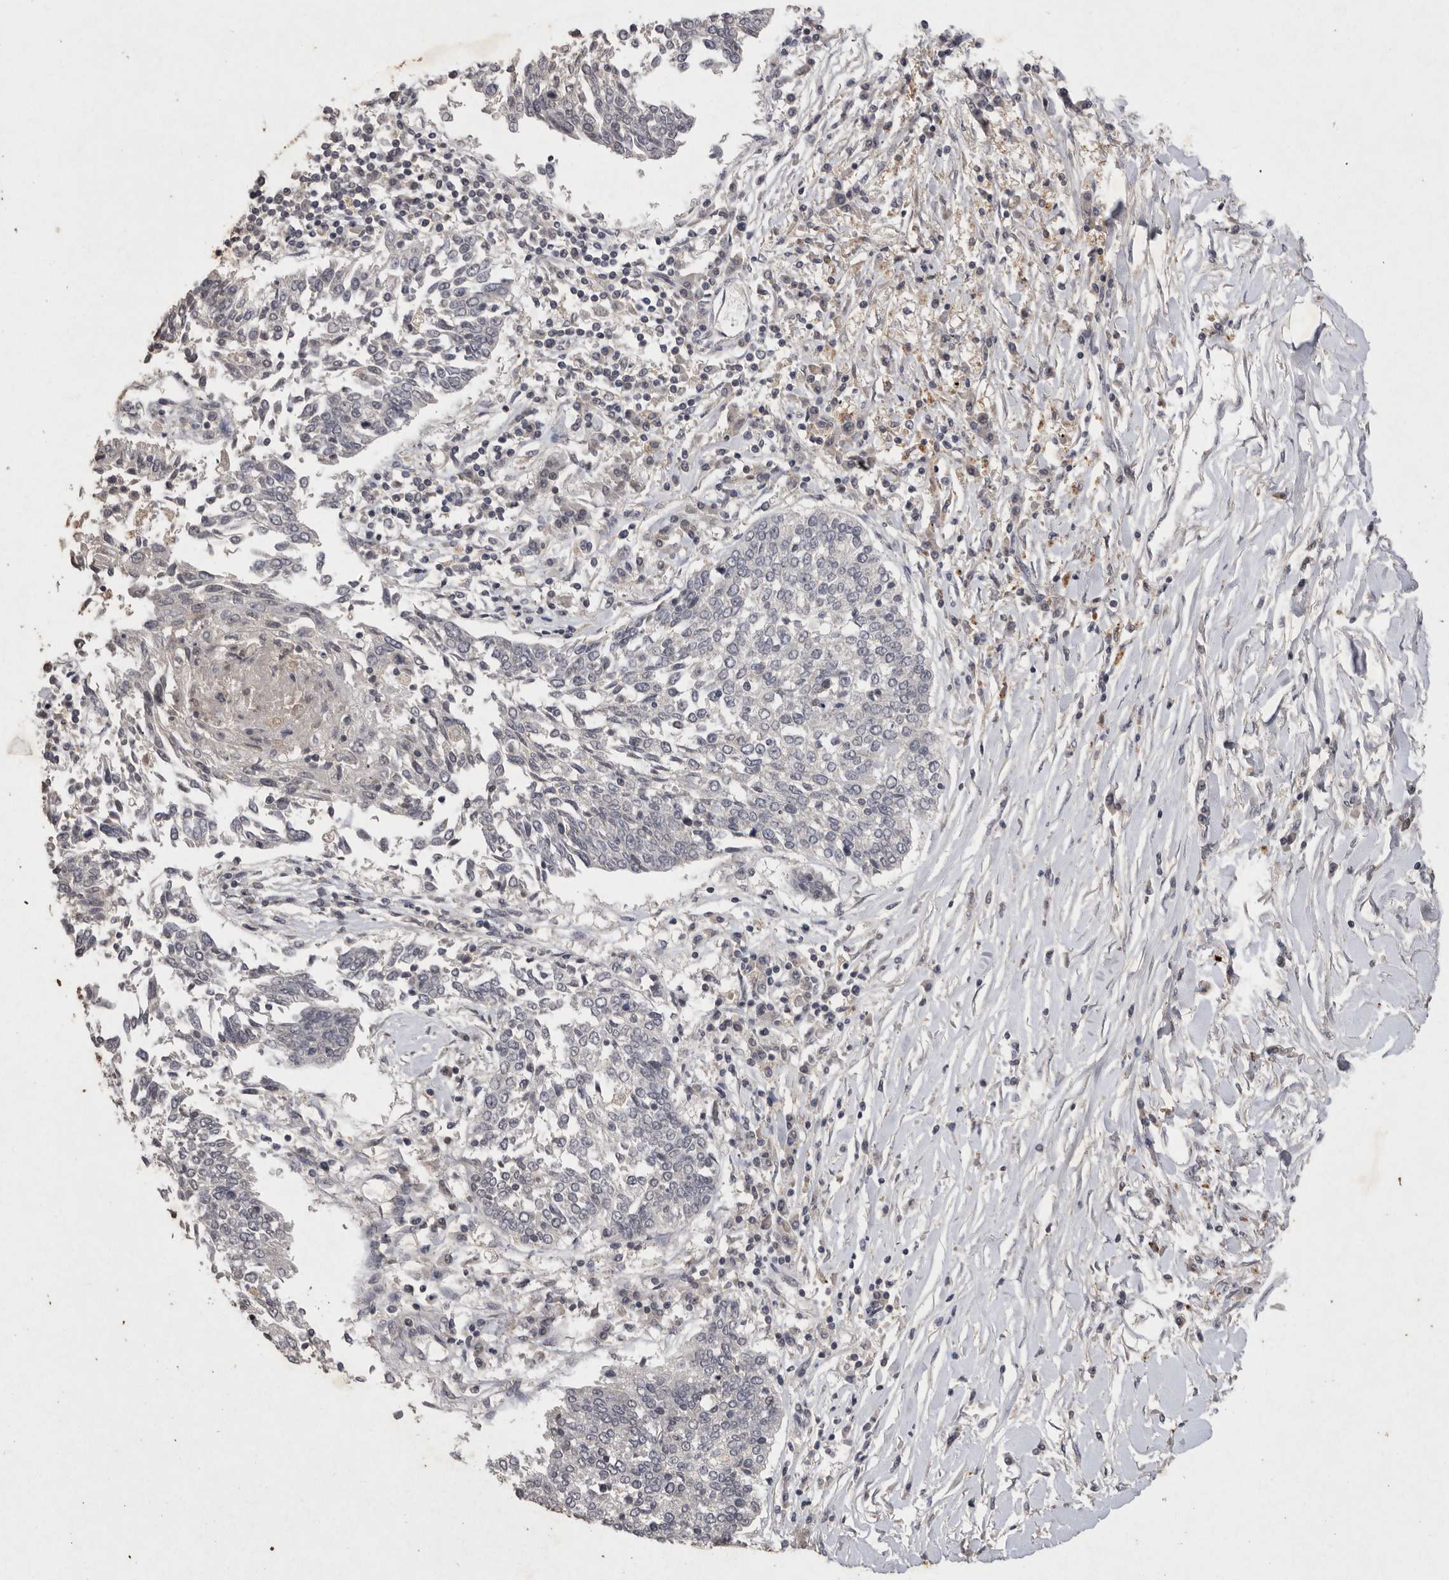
{"staining": {"intensity": "negative", "quantity": "none", "location": "none"}, "tissue": "lung cancer", "cell_type": "Tumor cells", "image_type": "cancer", "snomed": [{"axis": "morphology", "description": "Normal tissue, NOS"}, {"axis": "morphology", "description": "Squamous cell carcinoma, NOS"}, {"axis": "topography", "description": "Cartilage tissue"}, {"axis": "topography", "description": "Bronchus"}, {"axis": "topography", "description": "Lung"}, {"axis": "topography", "description": "Peripheral nerve tissue"}], "caption": "Immunohistochemistry (IHC) micrograph of squamous cell carcinoma (lung) stained for a protein (brown), which exhibits no positivity in tumor cells. Nuclei are stained in blue.", "gene": "APLNR", "patient": {"sex": "female", "age": 49}}